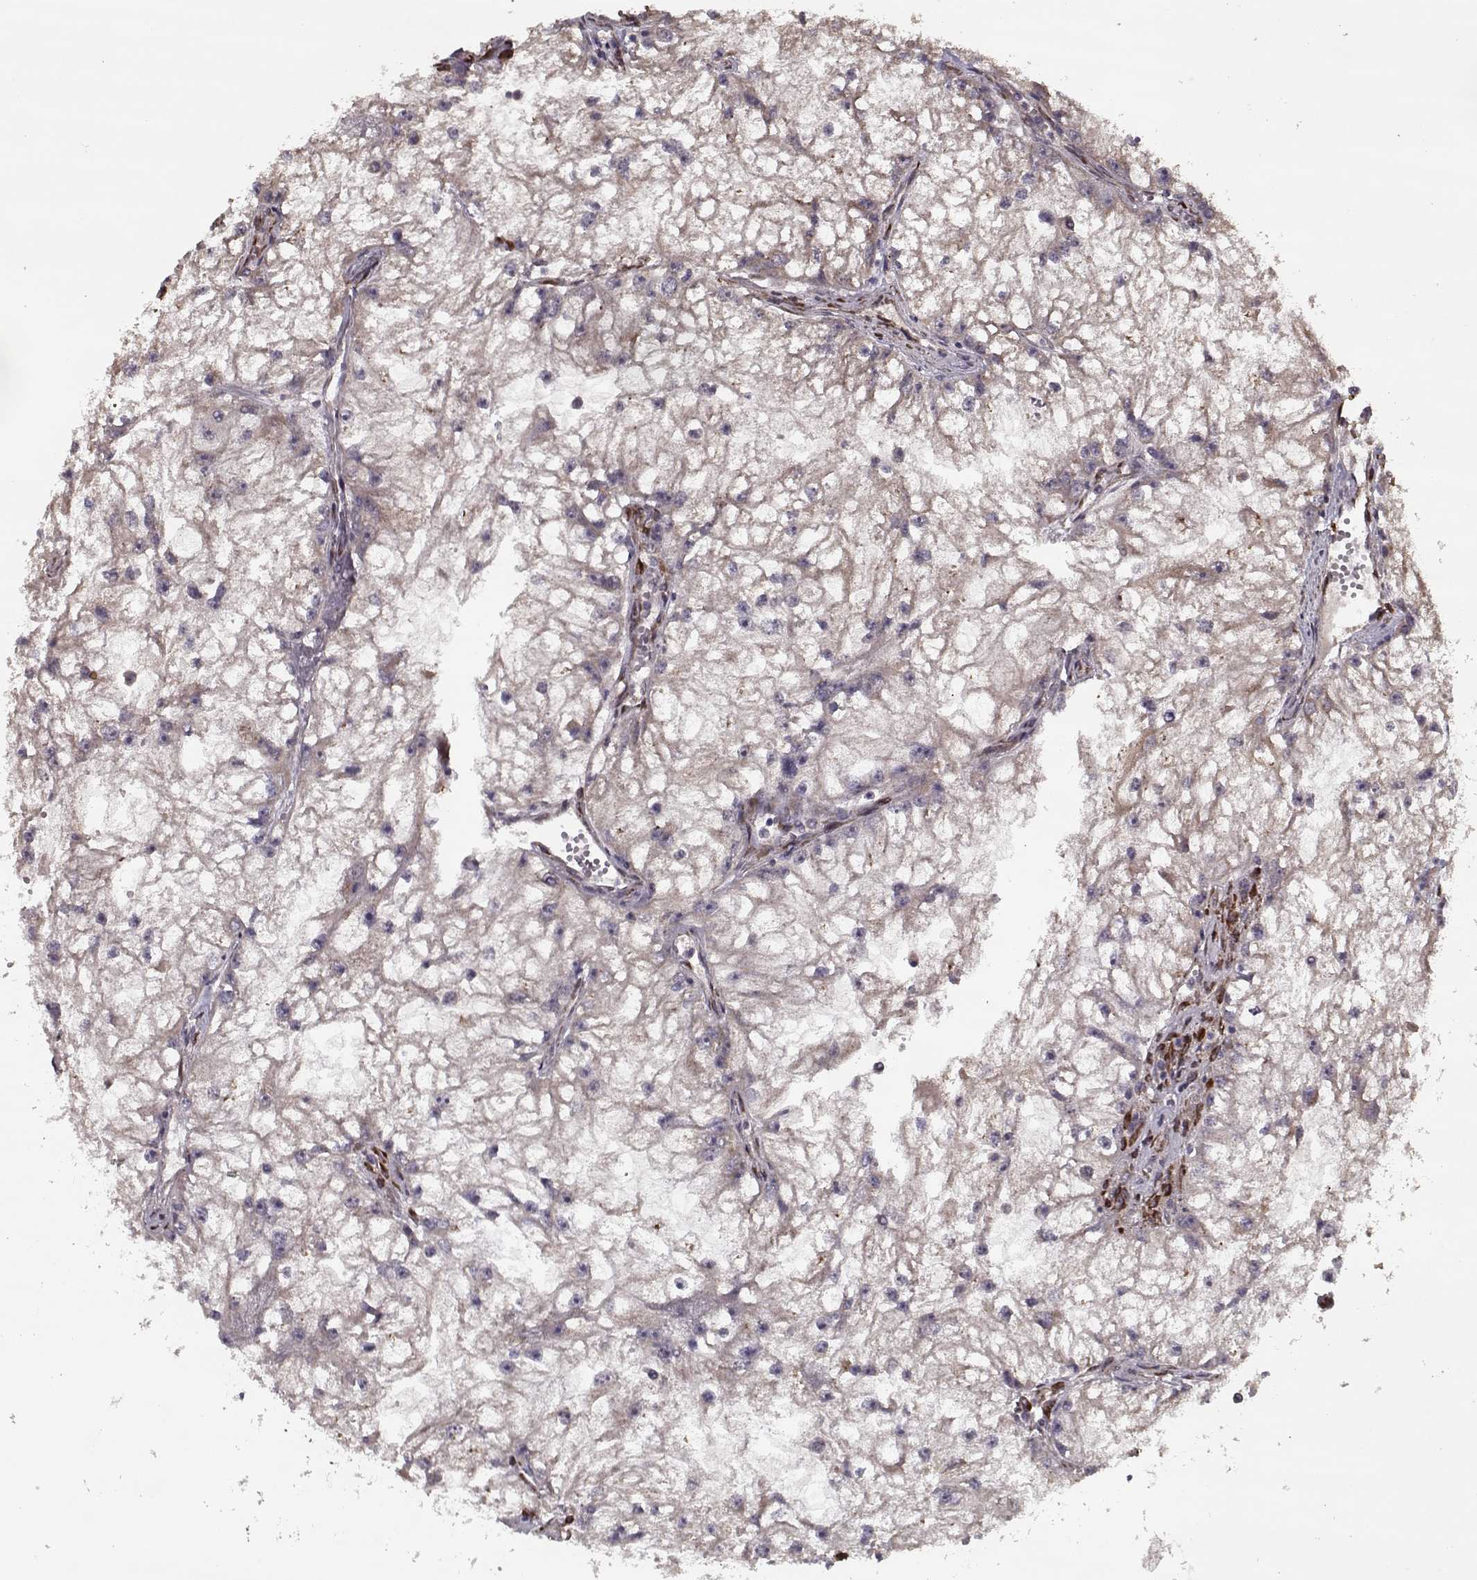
{"staining": {"intensity": "weak", "quantity": ">75%", "location": "cytoplasmic/membranous"}, "tissue": "renal cancer", "cell_type": "Tumor cells", "image_type": "cancer", "snomed": [{"axis": "morphology", "description": "Adenocarcinoma, NOS"}, {"axis": "topography", "description": "Kidney"}], "caption": "Protein positivity by immunohistochemistry (IHC) exhibits weak cytoplasmic/membranous positivity in approximately >75% of tumor cells in renal cancer (adenocarcinoma).", "gene": "IMMP1L", "patient": {"sex": "male", "age": 59}}